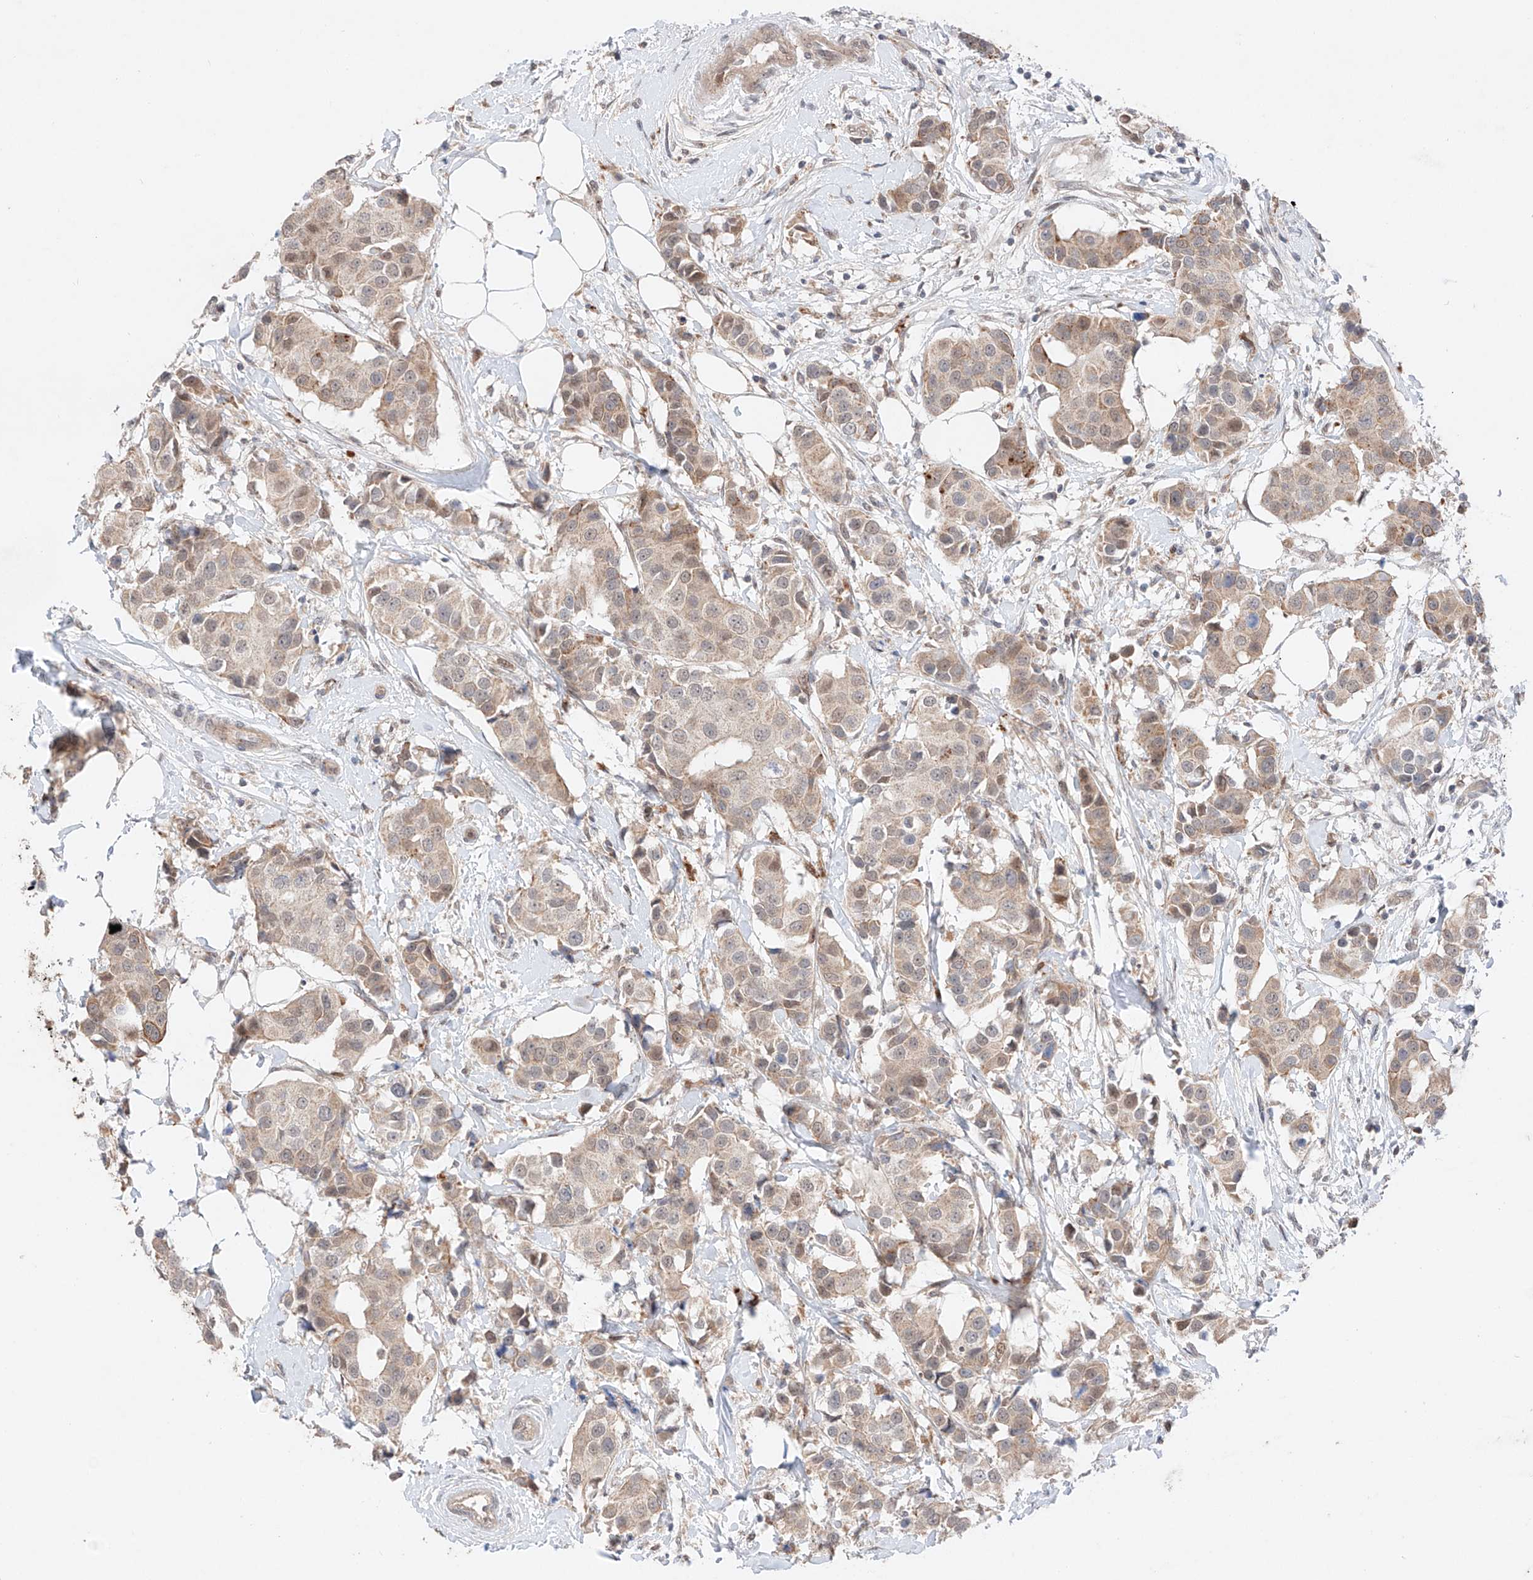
{"staining": {"intensity": "weak", "quantity": ">75%", "location": "cytoplasmic/membranous,nuclear"}, "tissue": "breast cancer", "cell_type": "Tumor cells", "image_type": "cancer", "snomed": [{"axis": "morphology", "description": "Normal tissue, NOS"}, {"axis": "morphology", "description": "Duct carcinoma"}, {"axis": "topography", "description": "Breast"}], "caption": "The histopathology image shows staining of breast cancer (invasive ductal carcinoma), revealing weak cytoplasmic/membranous and nuclear protein staining (brown color) within tumor cells.", "gene": "GCNT1", "patient": {"sex": "female", "age": 39}}